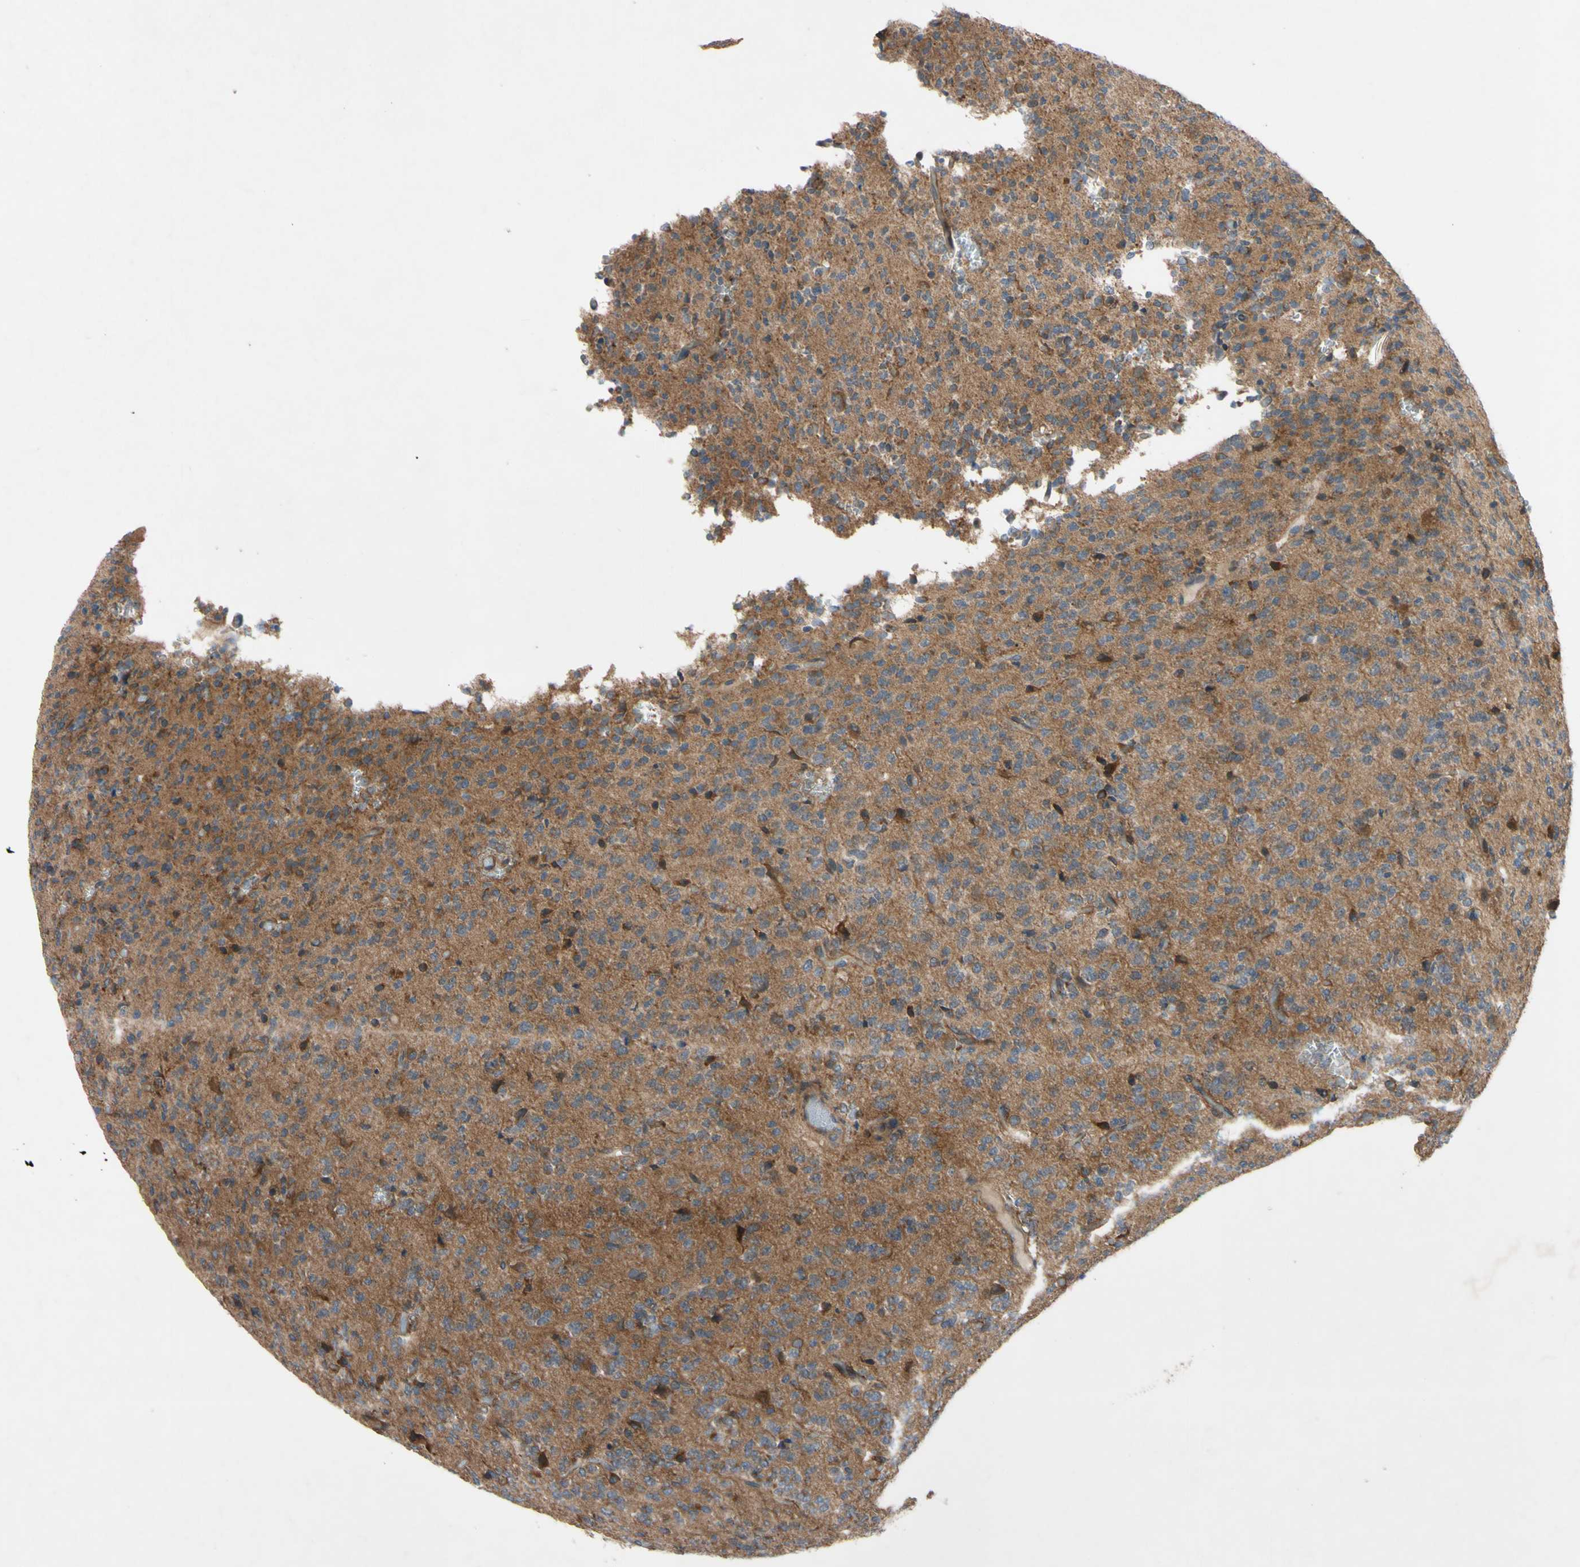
{"staining": {"intensity": "moderate", "quantity": ">75%", "location": "cytoplasmic/membranous"}, "tissue": "glioma", "cell_type": "Tumor cells", "image_type": "cancer", "snomed": [{"axis": "morphology", "description": "Glioma, malignant, Low grade"}, {"axis": "topography", "description": "Brain"}], "caption": "This photomicrograph reveals immunohistochemistry staining of human glioma, with medium moderate cytoplasmic/membranous positivity in approximately >75% of tumor cells.", "gene": "SVIL", "patient": {"sex": "male", "age": 38}}